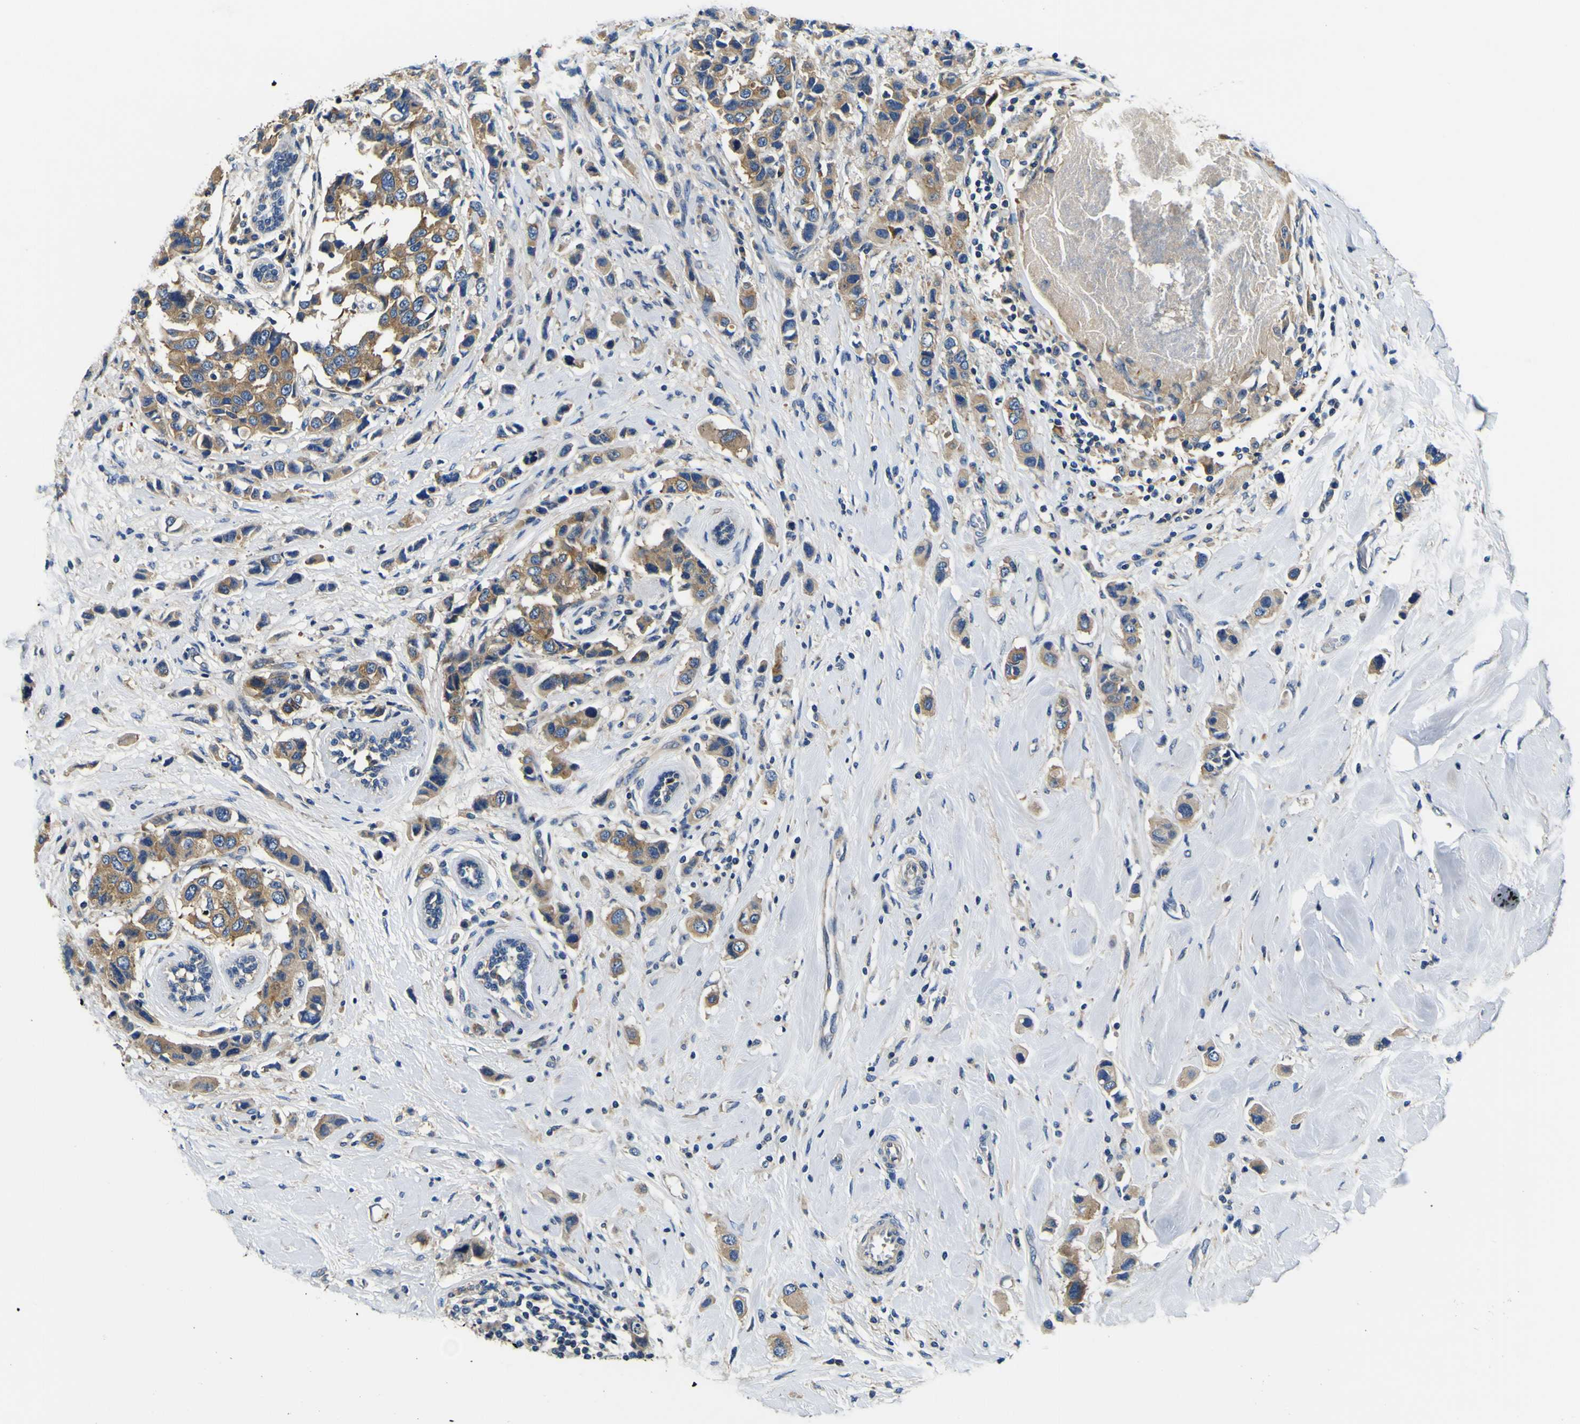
{"staining": {"intensity": "moderate", "quantity": ">75%", "location": "cytoplasmic/membranous"}, "tissue": "breast cancer", "cell_type": "Tumor cells", "image_type": "cancer", "snomed": [{"axis": "morphology", "description": "Normal tissue, NOS"}, {"axis": "morphology", "description": "Duct carcinoma"}, {"axis": "topography", "description": "Breast"}], "caption": "Protein staining by immunohistochemistry (IHC) demonstrates moderate cytoplasmic/membranous positivity in about >75% of tumor cells in infiltrating ductal carcinoma (breast).", "gene": "CLSTN1", "patient": {"sex": "female", "age": 50}}